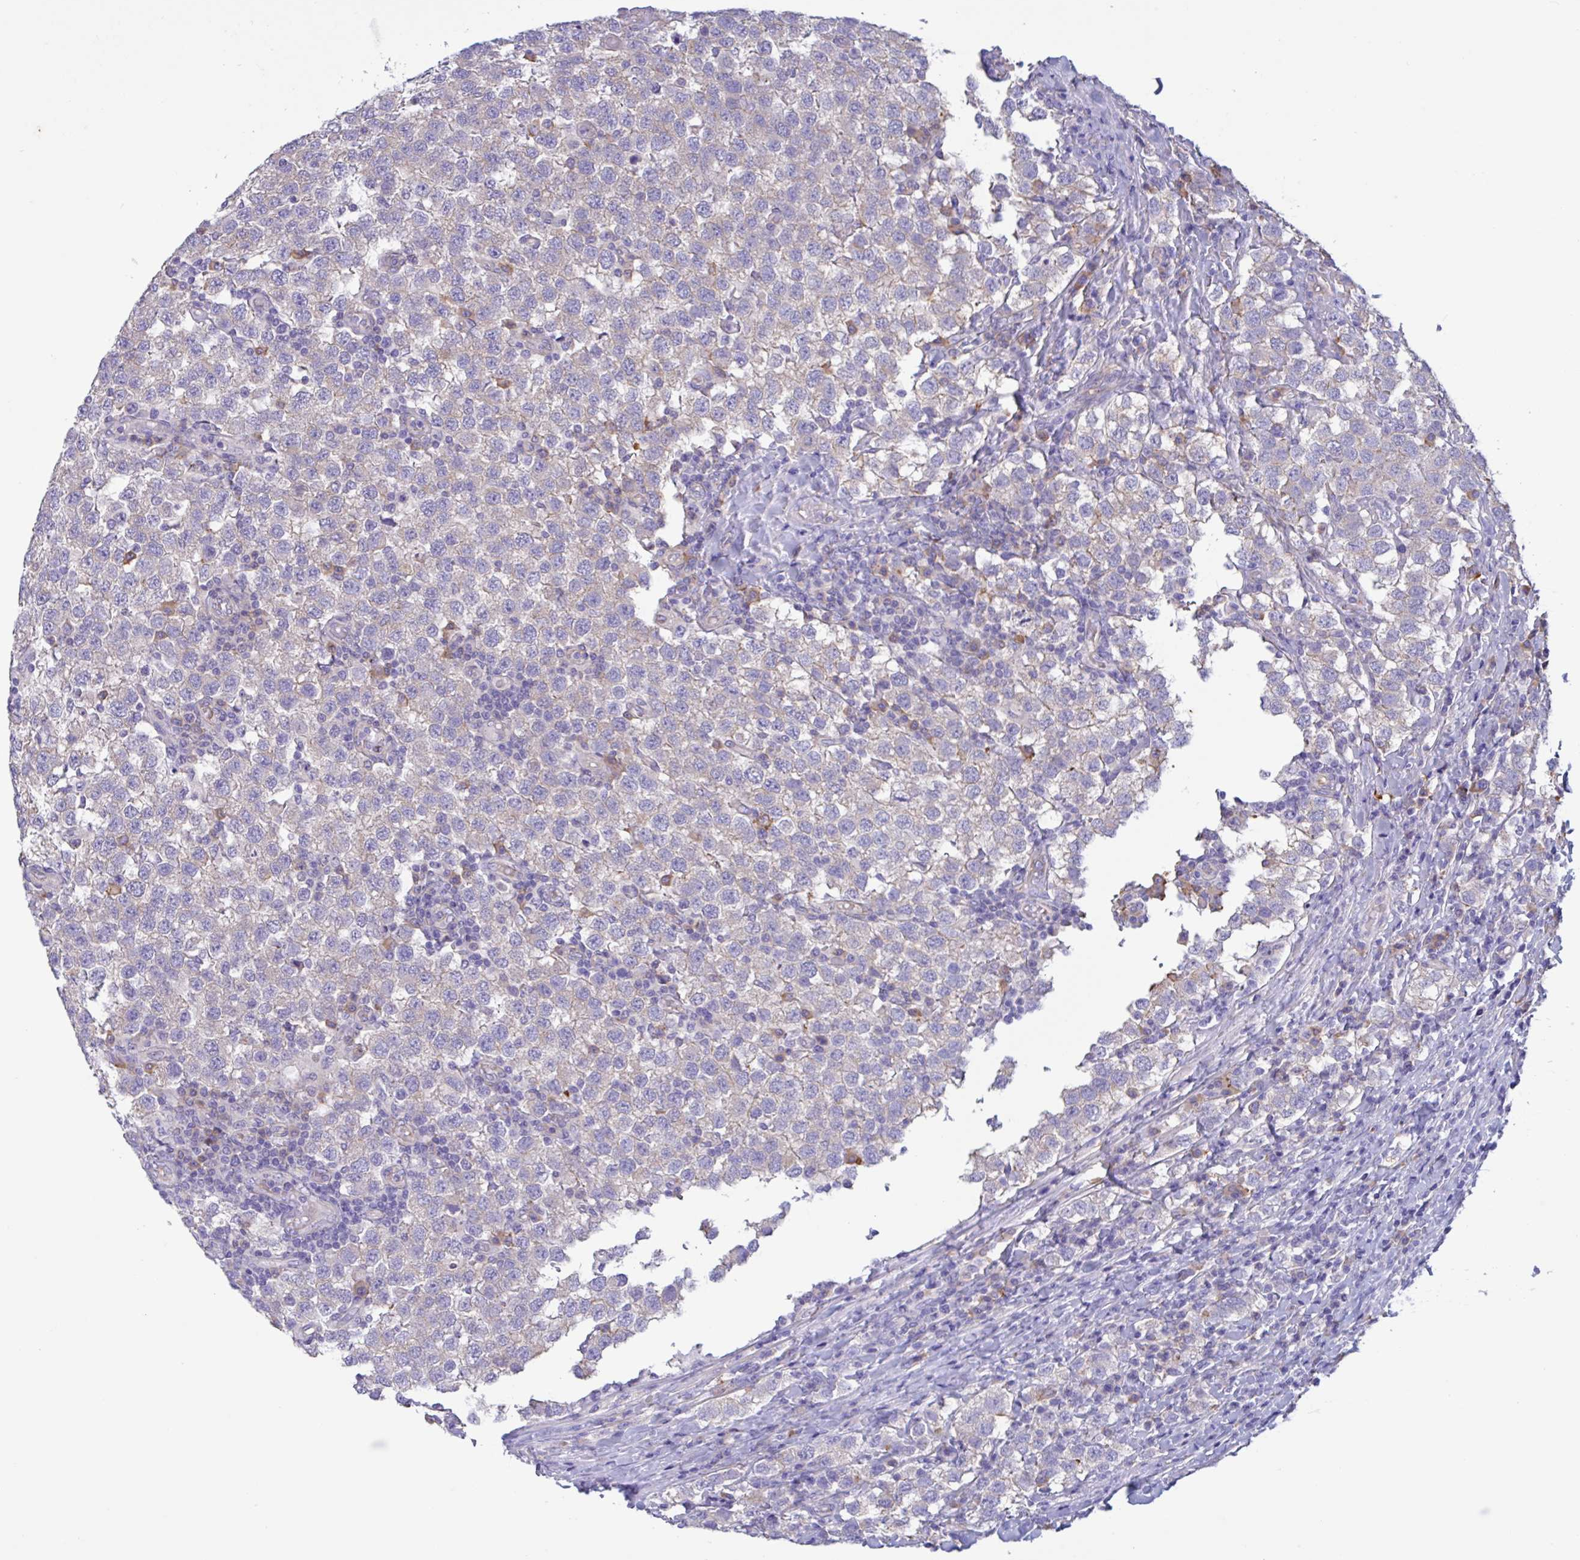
{"staining": {"intensity": "negative", "quantity": "none", "location": "none"}, "tissue": "testis cancer", "cell_type": "Tumor cells", "image_type": "cancer", "snomed": [{"axis": "morphology", "description": "Seminoma, NOS"}, {"axis": "topography", "description": "Testis"}], "caption": "Human seminoma (testis) stained for a protein using immunohistochemistry reveals no staining in tumor cells.", "gene": "SLC66A1", "patient": {"sex": "male", "age": 34}}